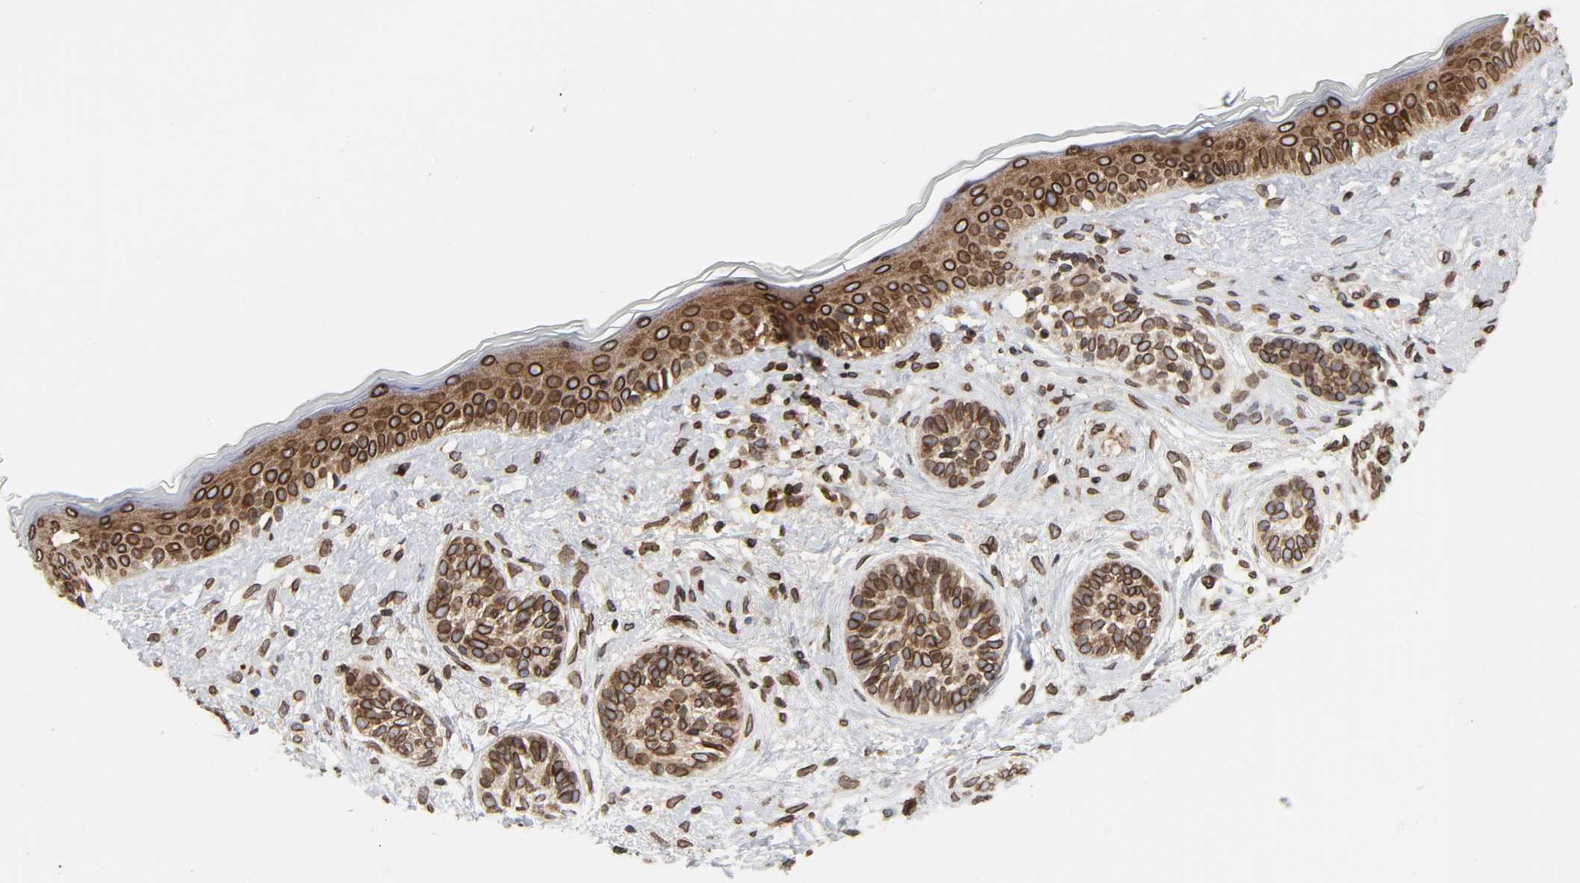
{"staining": {"intensity": "strong", "quantity": ">75%", "location": "cytoplasmic/membranous,nuclear"}, "tissue": "skin cancer", "cell_type": "Tumor cells", "image_type": "cancer", "snomed": [{"axis": "morphology", "description": "Normal tissue, NOS"}, {"axis": "morphology", "description": "Basal cell carcinoma"}, {"axis": "topography", "description": "Skin"}], "caption": "This is a micrograph of immunohistochemistry staining of basal cell carcinoma (skin), which shows strong expression in the cytoplasmic/membranous and nuclear of tumor cells.", "gene": "RANGAP1", "patient": {"sex": "male", "age": 63}}